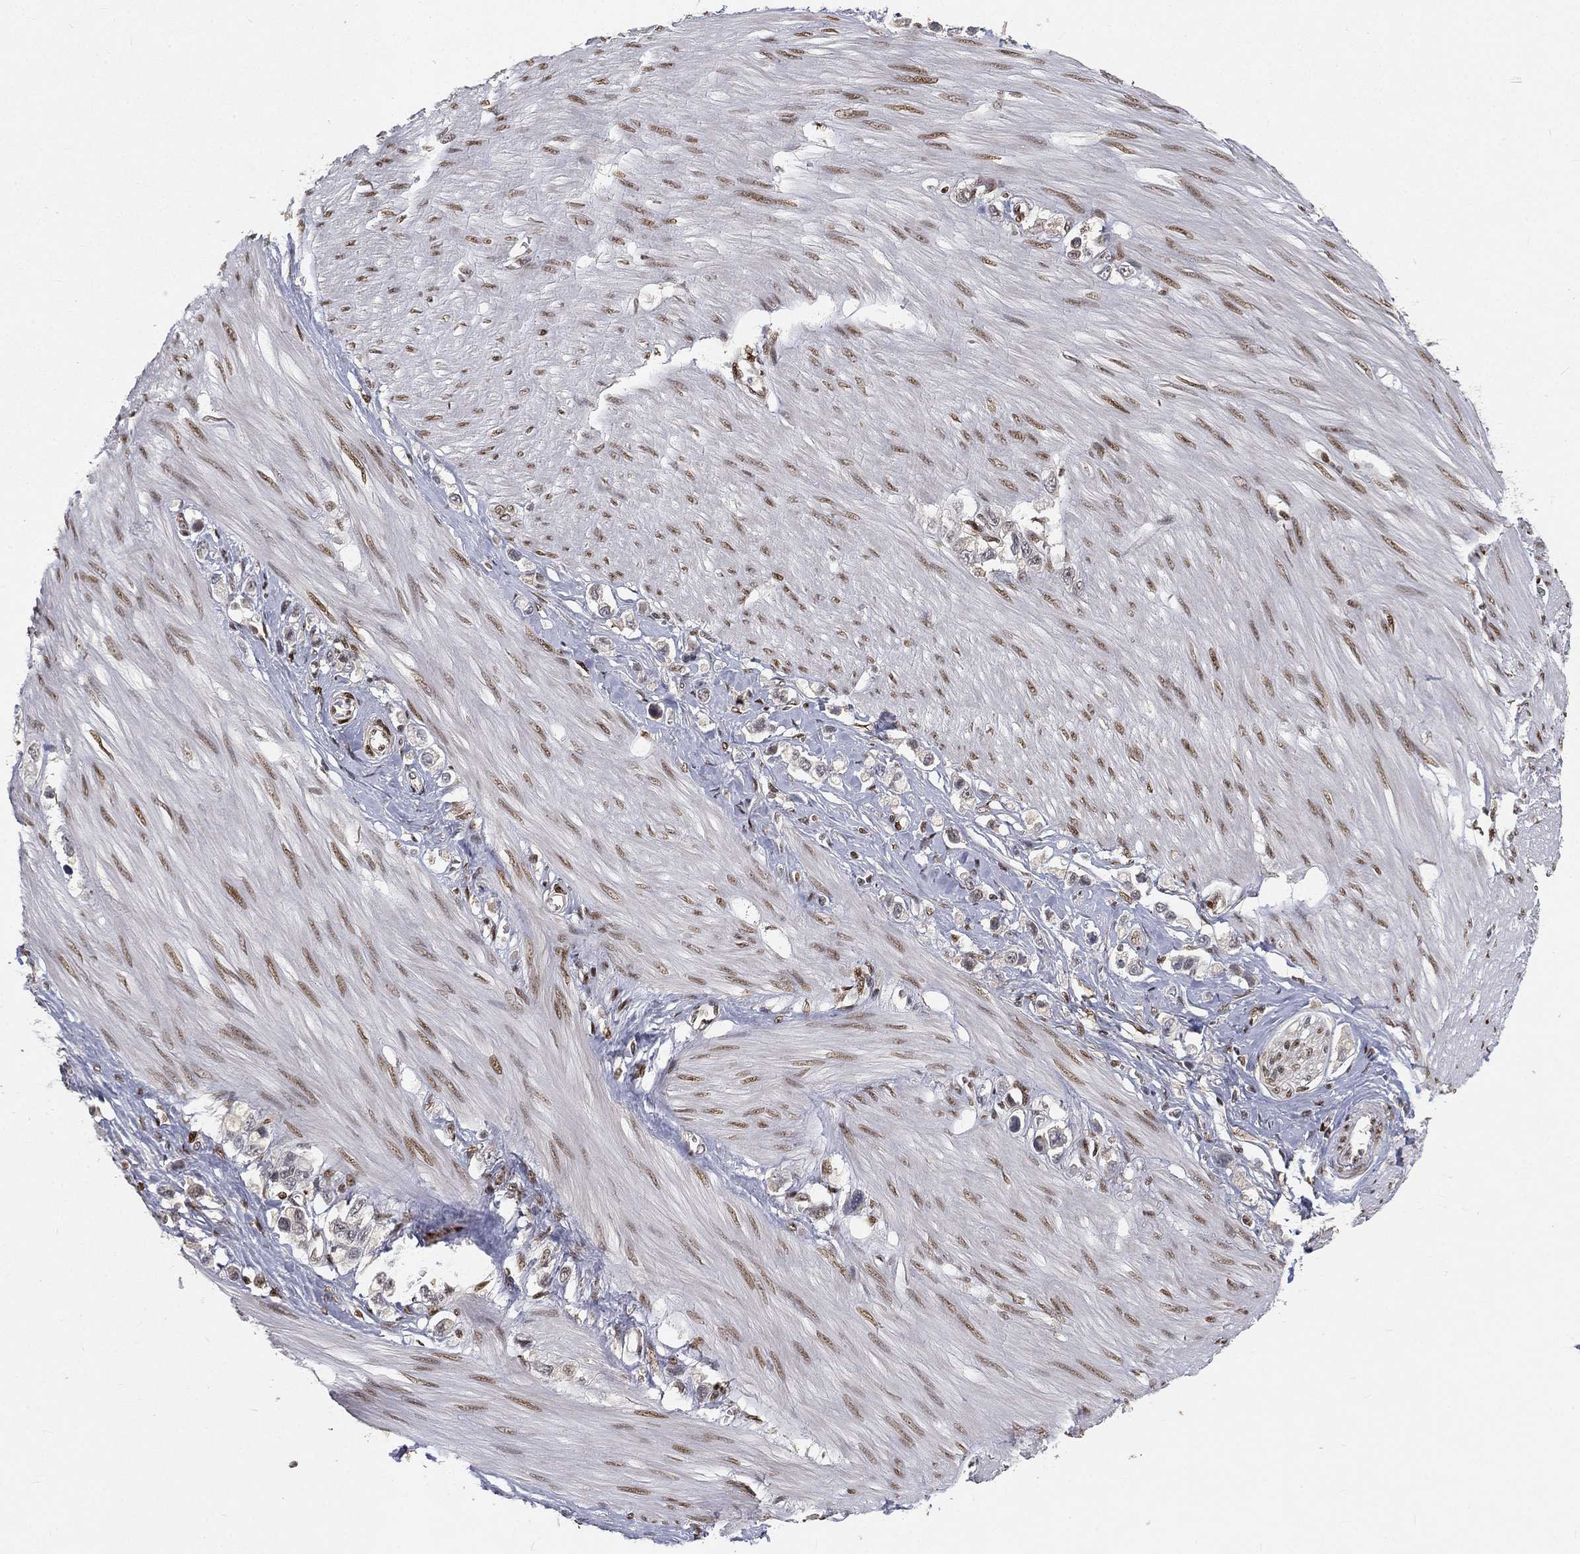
{"staining": {"intensity": "negative", "quantity": "none", "location": "none"}, "tissue": "stomach cancer", "cell_type": "Tumor cells", "image_type": "cancer", "snomed": [{"axis": "morphology", "description": "Normal tissue, NOS"}, {"axis": "morphology", "description": "Adenocarcinoma, NOS"}, {"axis": "morphology", "description": "Adenocarcinoma, High grade"}, {"axis": "topography", "description": "Stomach, upper"}, {"axis": "topography", "description": "Stomach"}], "caption": "Immunohistochemistry micrograph of neoplastic tissue: high-grade adenocarcinoma (stomach) stained with DAB displays no significant protein positivity in tumor cells.", "gene": "CRTC3", "patient": {"sex": "female", "age": 65}}